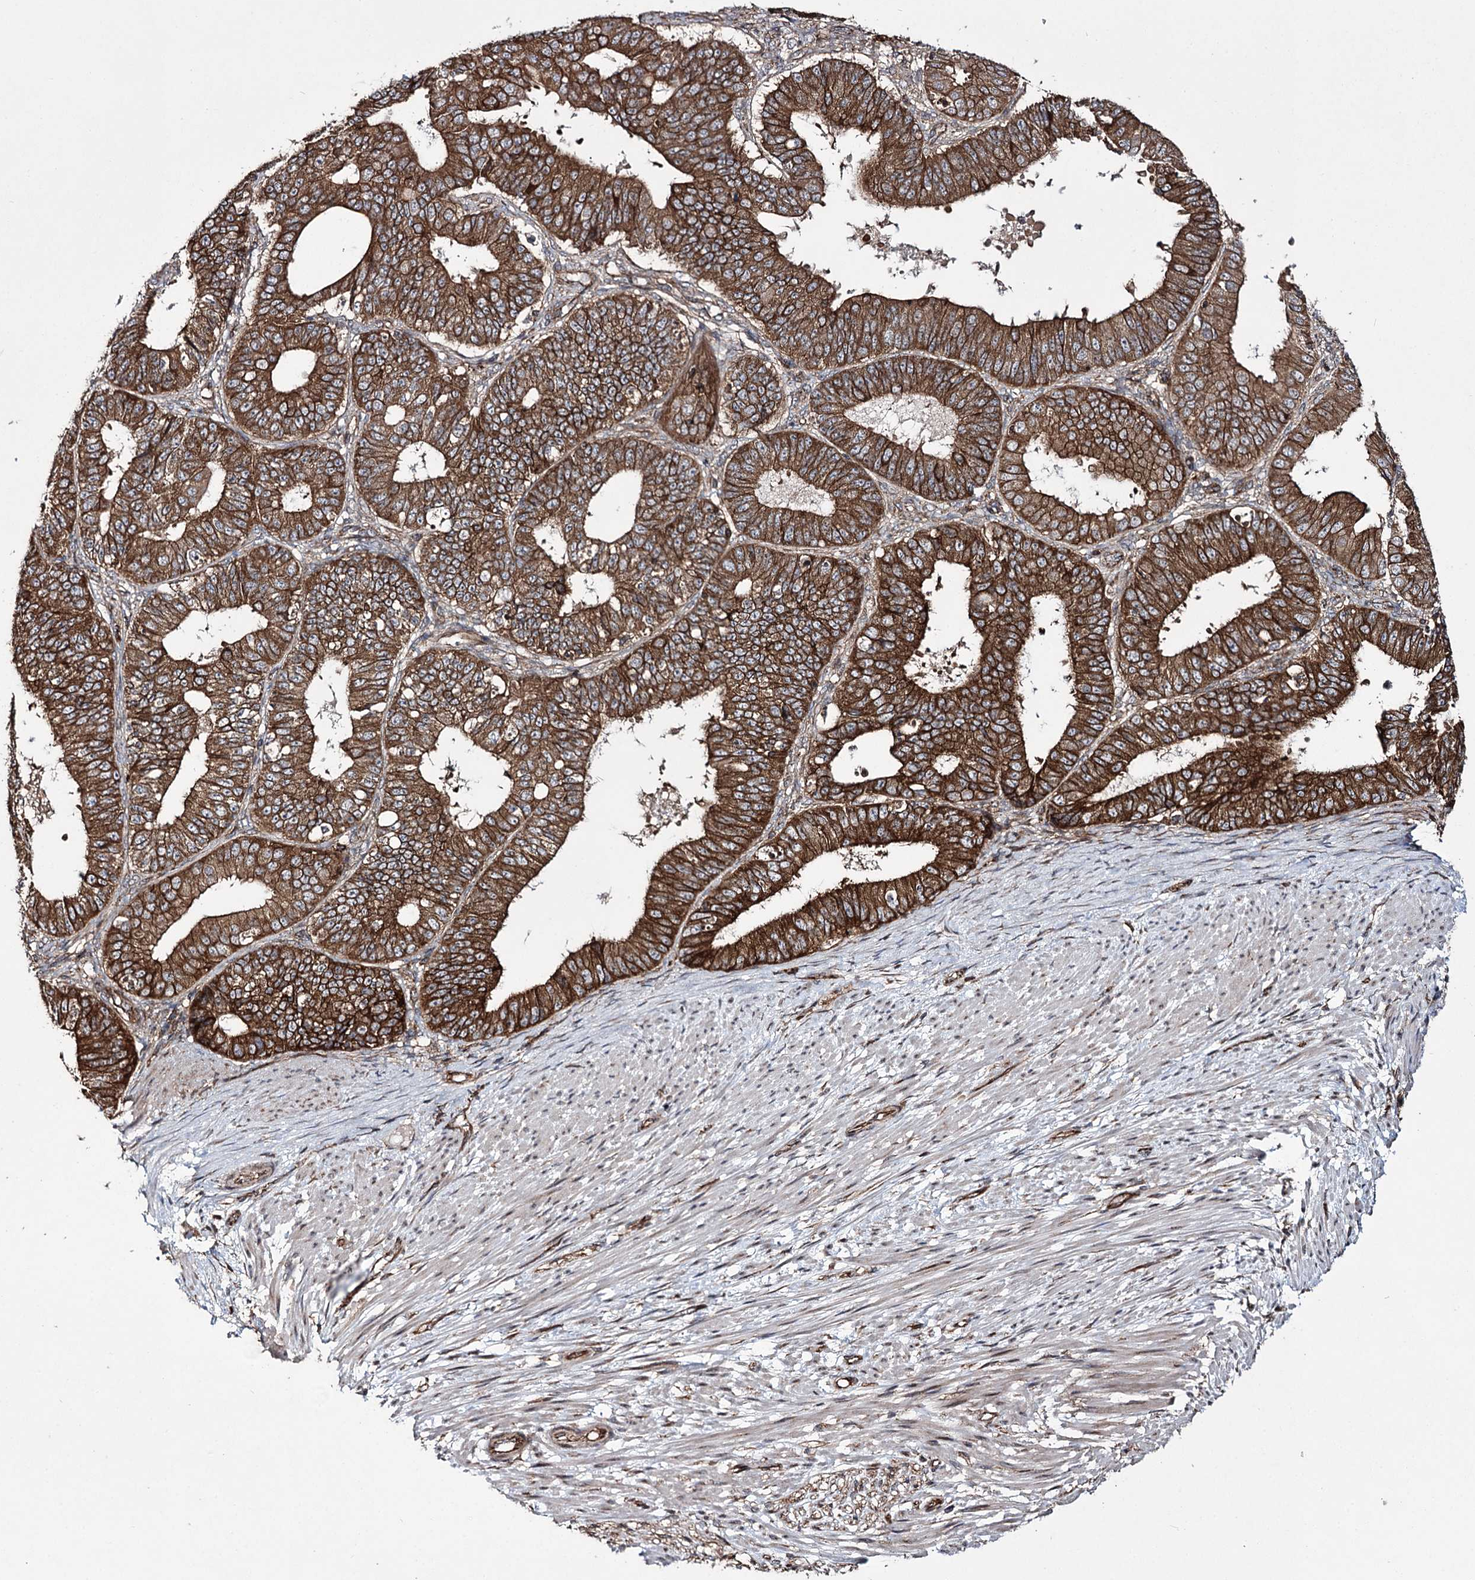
{"staining": {"intensity": "strong", "quantity": ">75%", "location": "cytoplasmic/membranous"}, "tissue": "ovarian cancer", "cell_type": "Tumor cells", "image_type": "cancer", "snomed": [{"axis": "morphology", "description": "Carcinoma, endometroid"}, {"axis": "topography", "description": "Appendix"}, {"axis": "topography", "description": "Ovary"}], "caption": "Immunohistochemistry histopathology image of neoplastic tissue: human ovarian cancer (endometroid carcinoma) stained using immunohistochemistry demonstrates high levels of strong protein expression localized specifically in the cytoplasmic/membranous of tumor cells, appearing as a cytoplasmic/membranous brown color.", "gene": "DHX29", "patient": {"sex": "female", "age": 42}}